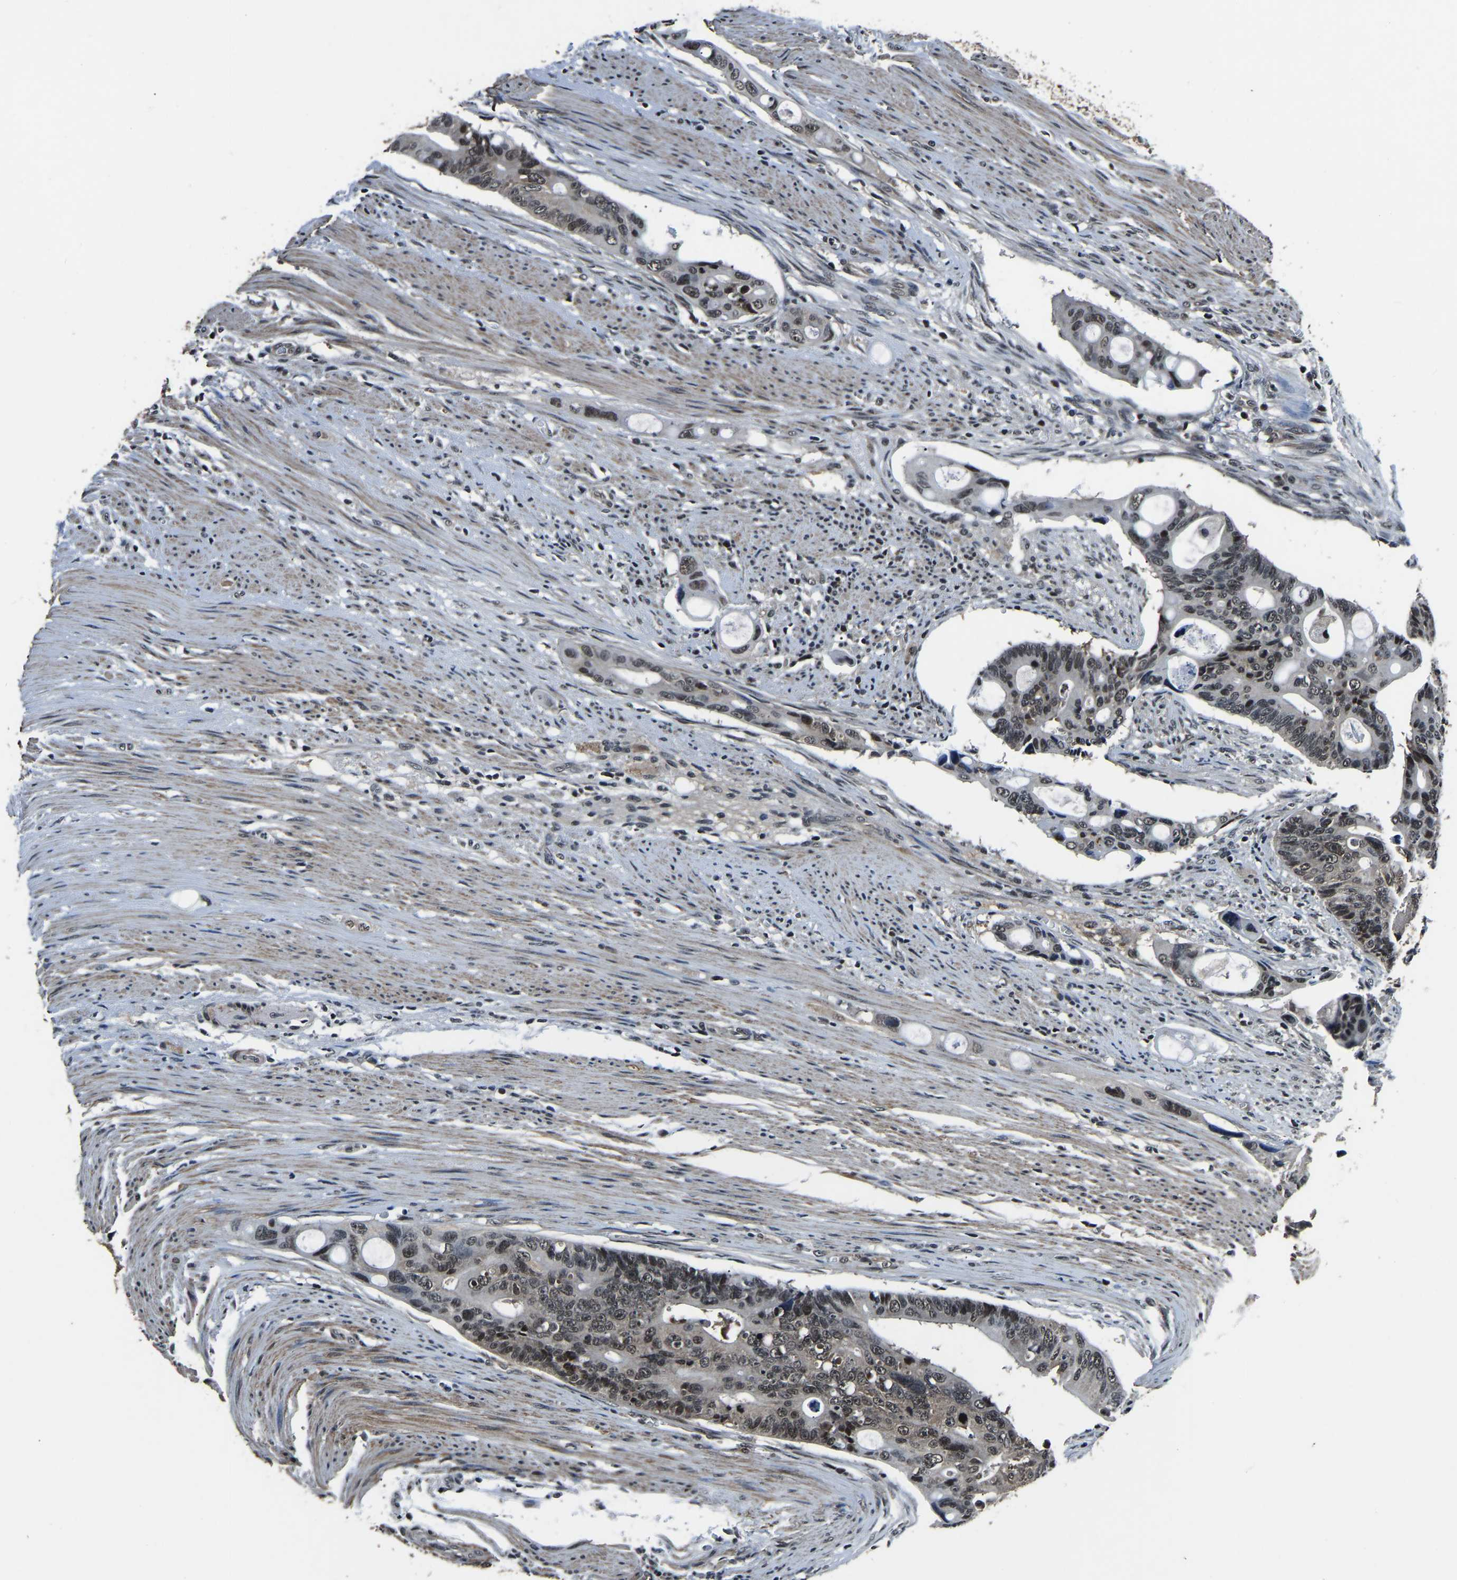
{"staining": {"intensity": "weak", "quantity": "25%-75%", "location": "nuclear"}, "tissue": "colorectal cancer", "cell_type": "Tumor cells", "image_type": "cancer", "snomed": [{"axis": "morphology", "description": "Adenocarcinoma, NOS"}, {"axis": "topography", "description": "Colon"}], "caption": "Colorectal adenocarcinoma was stained to show a protein in brown. There is low levels of weak nuclear positivity in about 25%-75% of tumor cells.", "gene": "ANKIB1", "patient": {"sex": "female", "age": 57}}